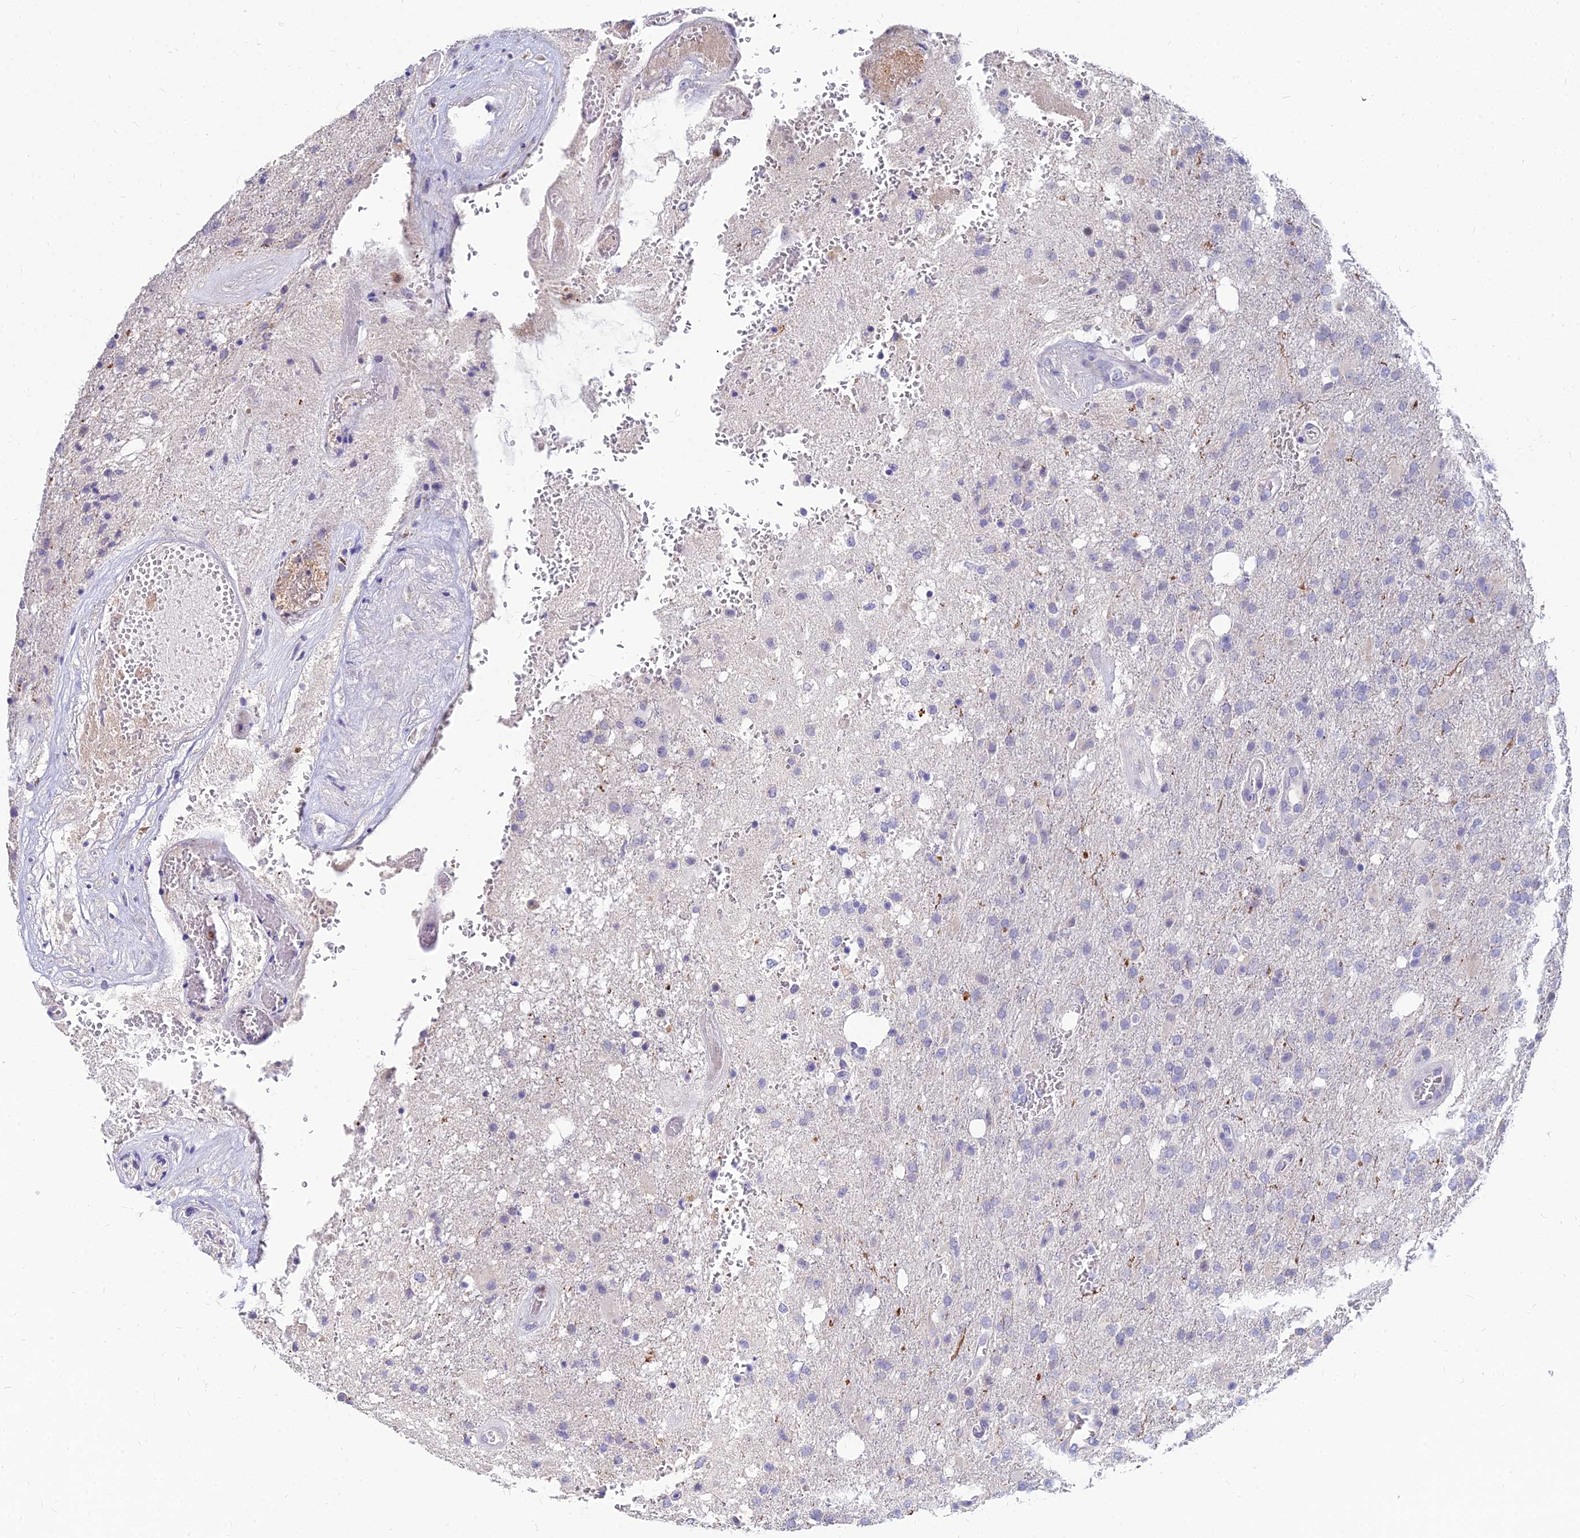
{"staining": {"intensity": "negative", "quantity": "none", "location": "none"}, "tissue": "glioma", "cell_type": "Tumor cells", "image_type": "cancer", "snomed": [{"axis": "morphology", "description": "Glioma, malignant, High grade"}, {"axis": "topography", "description": "Brain"}], "caption": "Malignant glioma (high-grade) was stained to show a protein in brown. There is no significant staining in tumor cells.", "gene": "GOLGA6D", "patient": {"sex": "female", "age": 74}}